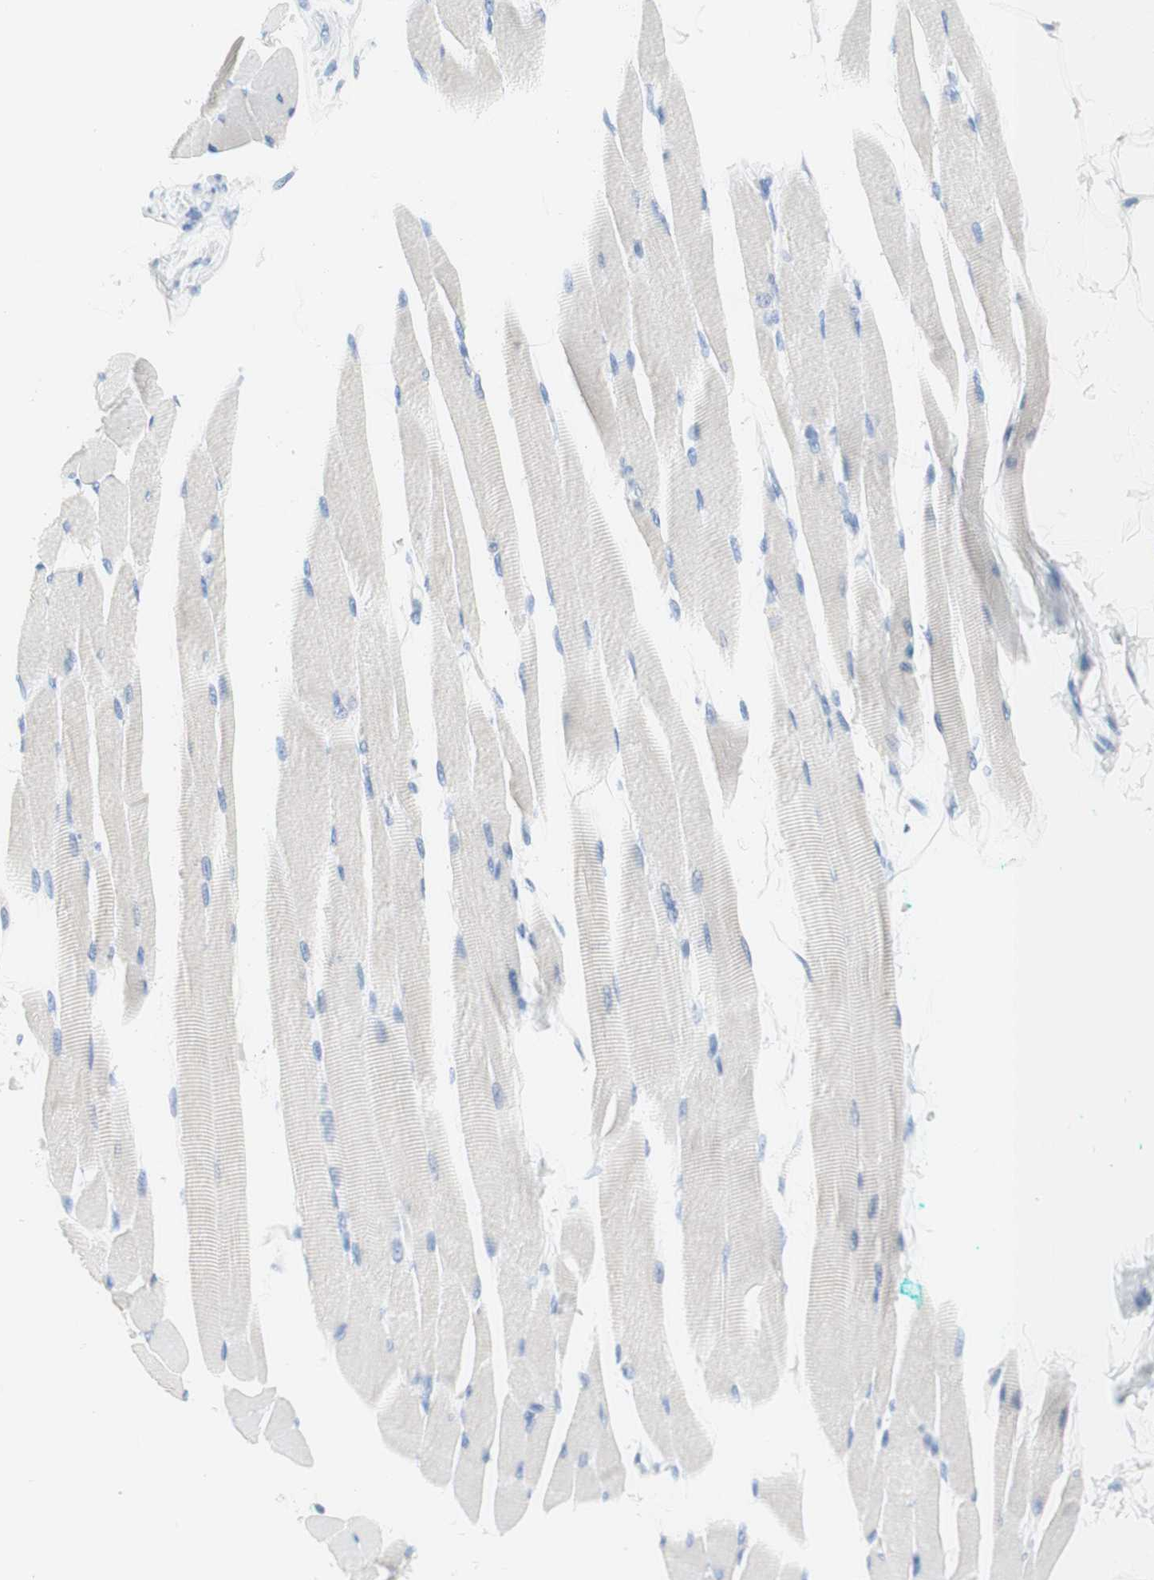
{"staining": {"intensity": "negative", "quantity": "none", "location": "none"}, "tissue": "skeletal muscle", "cell_type": "Myocytes", "image_type": "normal", "snomed": [{"axis": "morphology", "description": "Normal tissue, NOS"}, {"axis": "topography", "description": "Skeletal muscle"}, {"axis": "topography", "description": "Oral tissue"}, {"axis": "topography", "description": "Peripheral nerve tissue"}], "caption": "High magnification brightfield microscopy of benign skeletal muscle stained with DAB (brown) and counterstained with hematoxylin (blue): myocytes show no significant expression. Nuclei are stained in blue.", "gene": "CEACAM1", "patient": {"sex": "female", "age": 84}}